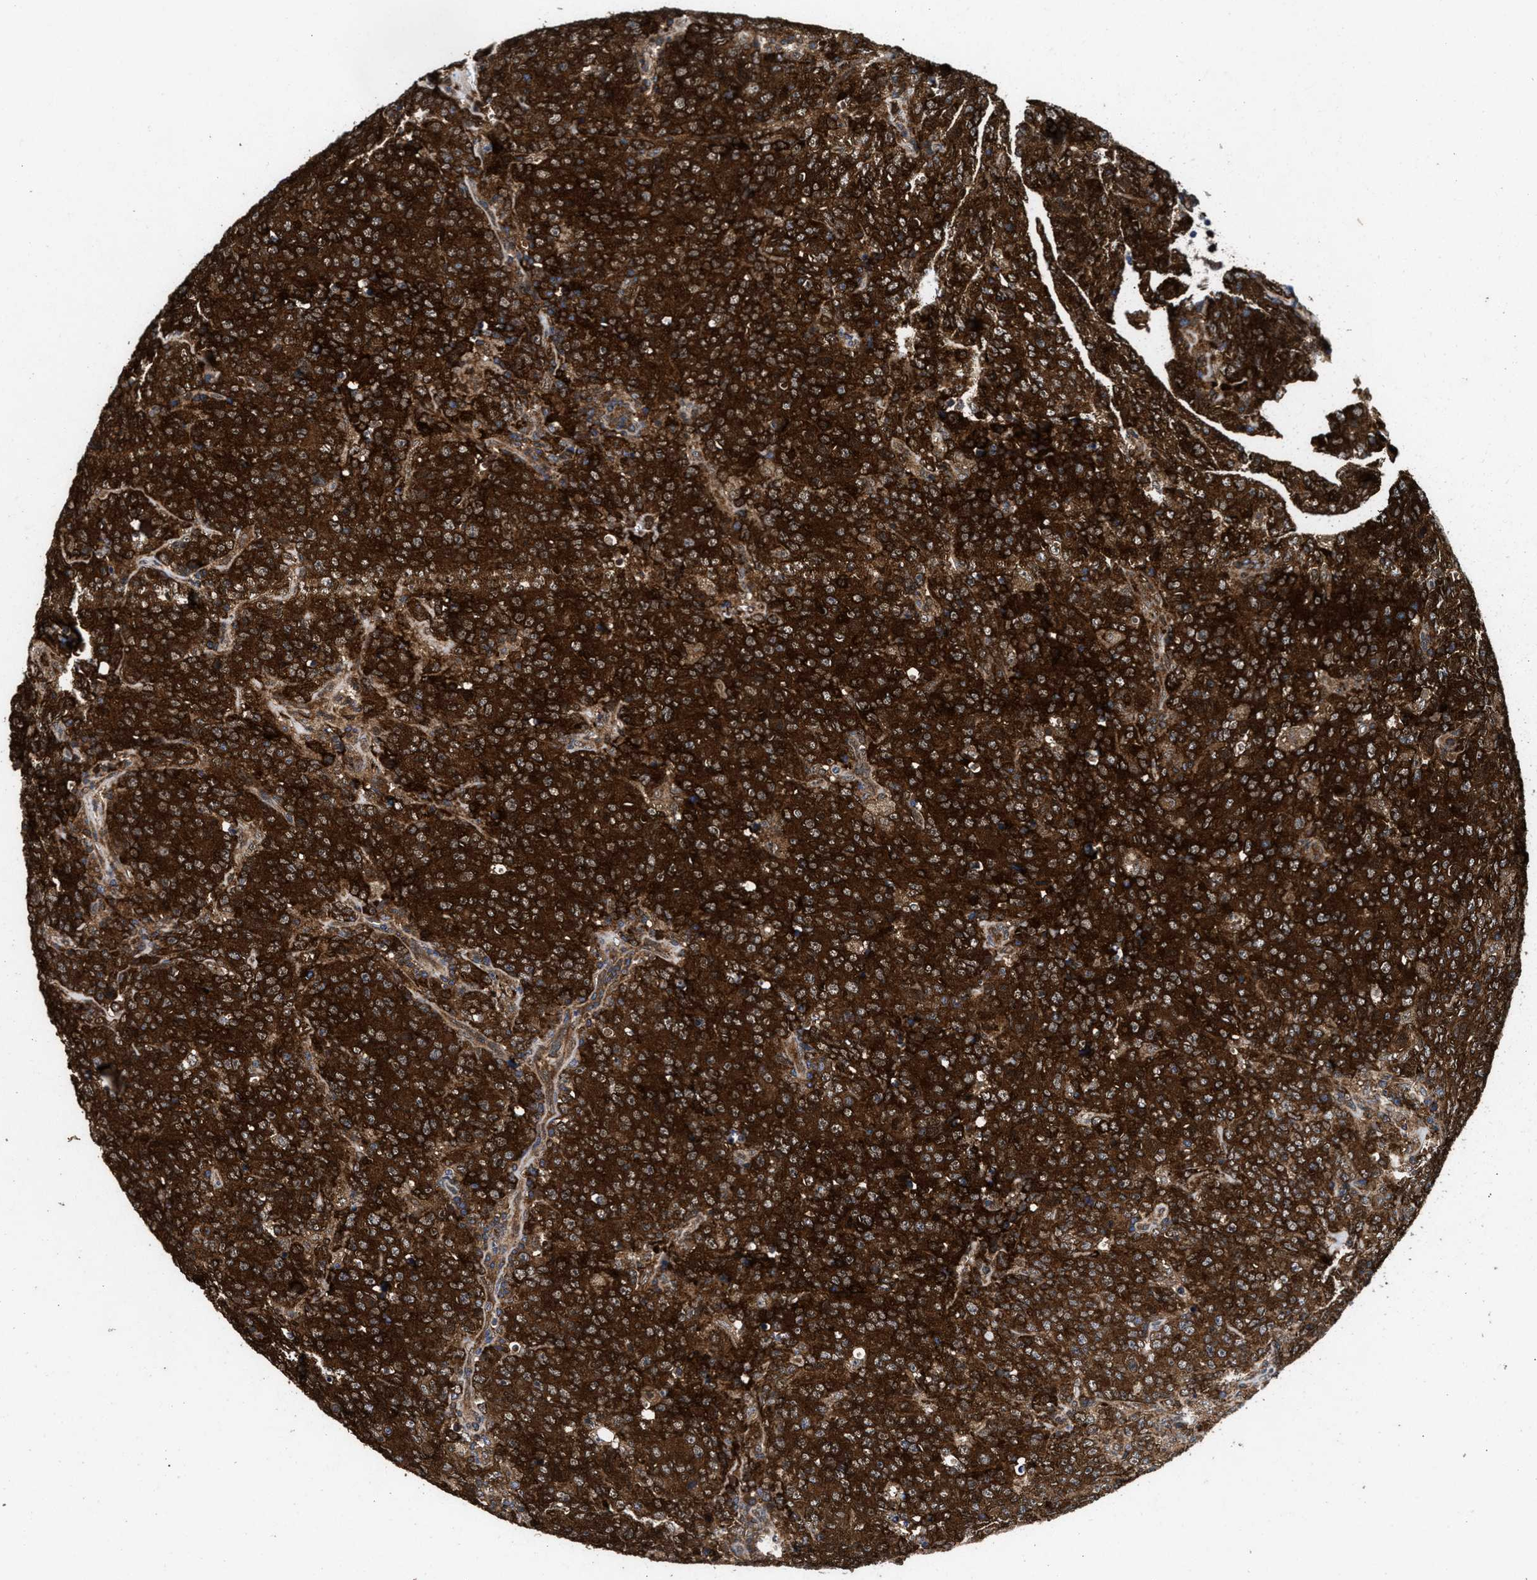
{"staining": {"intensity": "strong", "quantity": ">75%", "location": "cytoplasmic/membranous"}, "tissue": "lymphoma", "cell_type": "Tumor cells", "image_type": "cancer", "snomed": [{"axis": "morphology", "description": "Malignant lymphoma, non-Hodgkin's type, High grade"}, {"axis": "topography", "description": "Tonsil"}], "caption": "A photomicrograph showing strong cytoplasmic/membranous staining in about >75% of tumor cells in high-grade malignant lymphoma, non-Hodgkin's type, as visualized by brown immunohistochemical staining.", "gene": "NFKB2", "patient": {"sex": "female", "age": 36}}